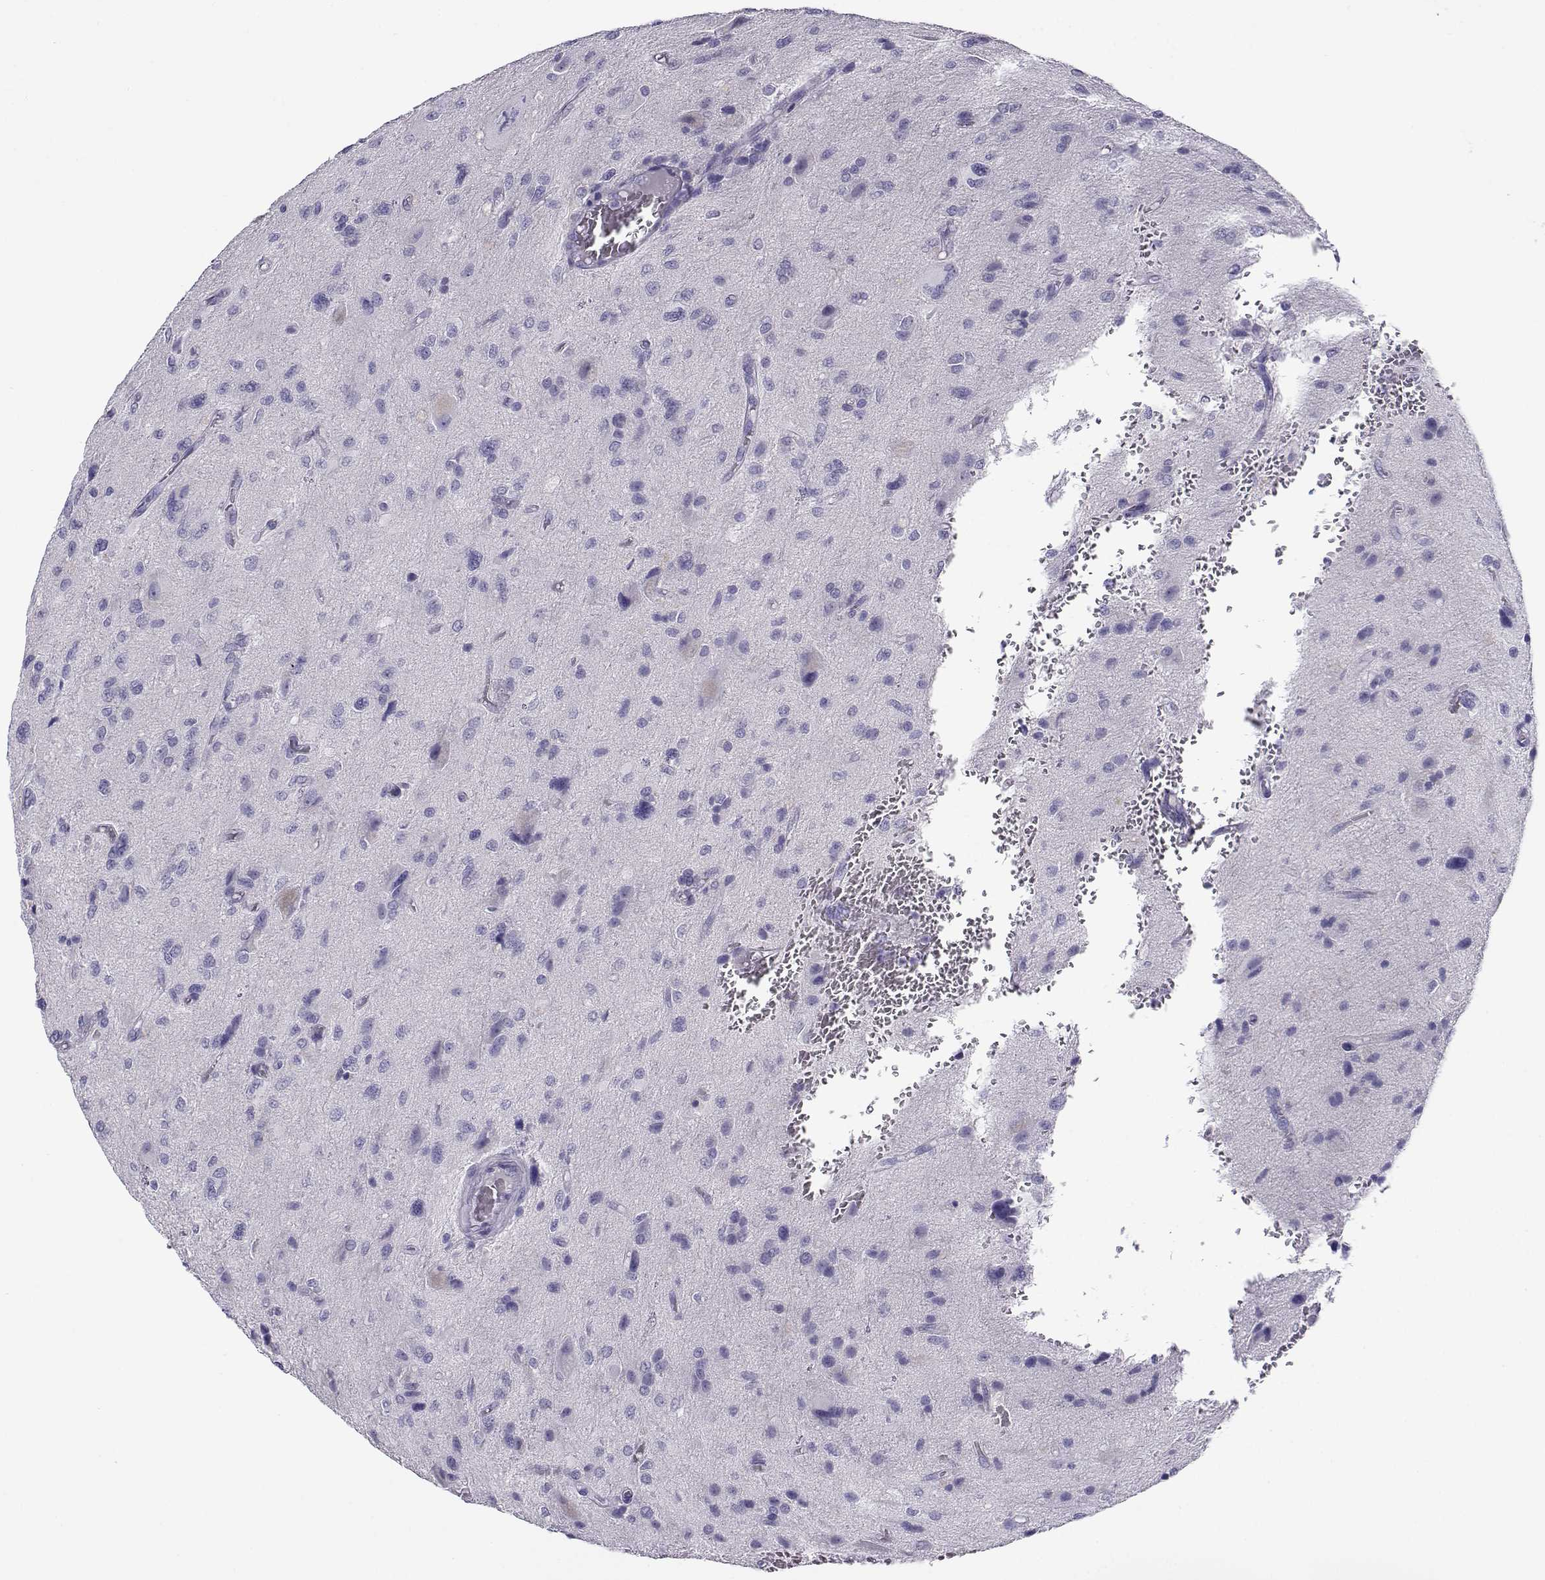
{"staining": {"intensity": "negative", "quantity": "none", "location": "none"}, "tissue": "glioma", "cell_type": "Tumor cells", "image_type": "cancer", "snomed": [{"axis": "morphology", "description": "Glioma, malignant, NOS"}, {"axis": "morphology", "description": "Glioma, malignant, High grade"}, {"axis": "topography", "description": "Brain"}], "caption": "Immunohistochemical staining of glioma demonstrates no significant staining in tumor cells.", "gene": "CABS1", "patient": {"sex": "female", "age": 71}}